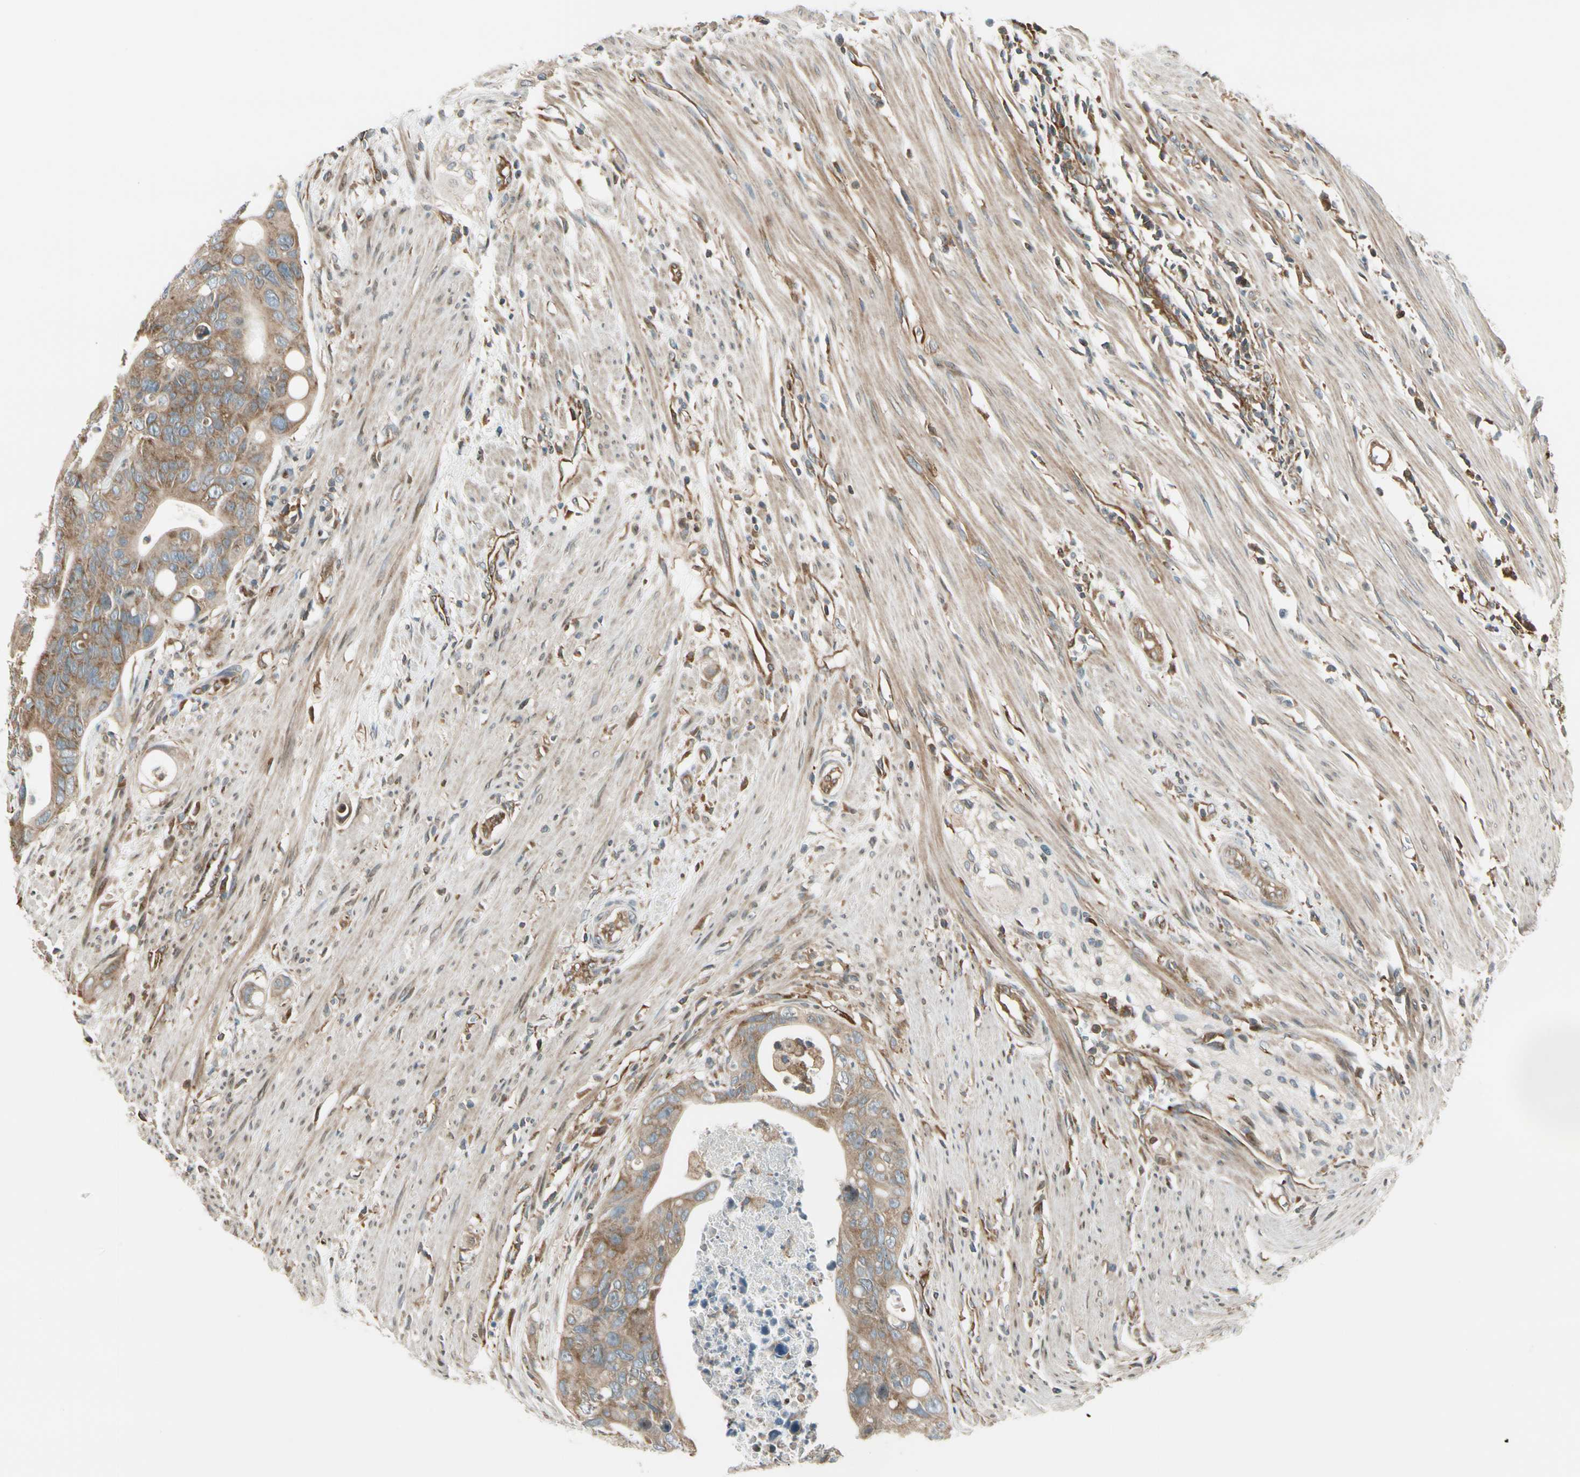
{"staining": {"intensity": "moderate", "quantity": ">75%", "location": "cytoplasmic/membranous"}, "tissue": "colorectal cancer", "cell_type": "Tumor cells", "image_type": "cancer", "snomed": [{"axis": "morphology", "description": "Adenocarcinoma, NOS"}, {"axis": "topography", "description": "Colon"}], "caption": "Approximately >75% of tumor cells in human adenocarcinoma (colorectal) display moderate cytoplasmic/membranous protein expression as visualized by brown immunohistochemical staining.", "gene": "TRIO", "patient": {"sex": "female", "age": 57}}